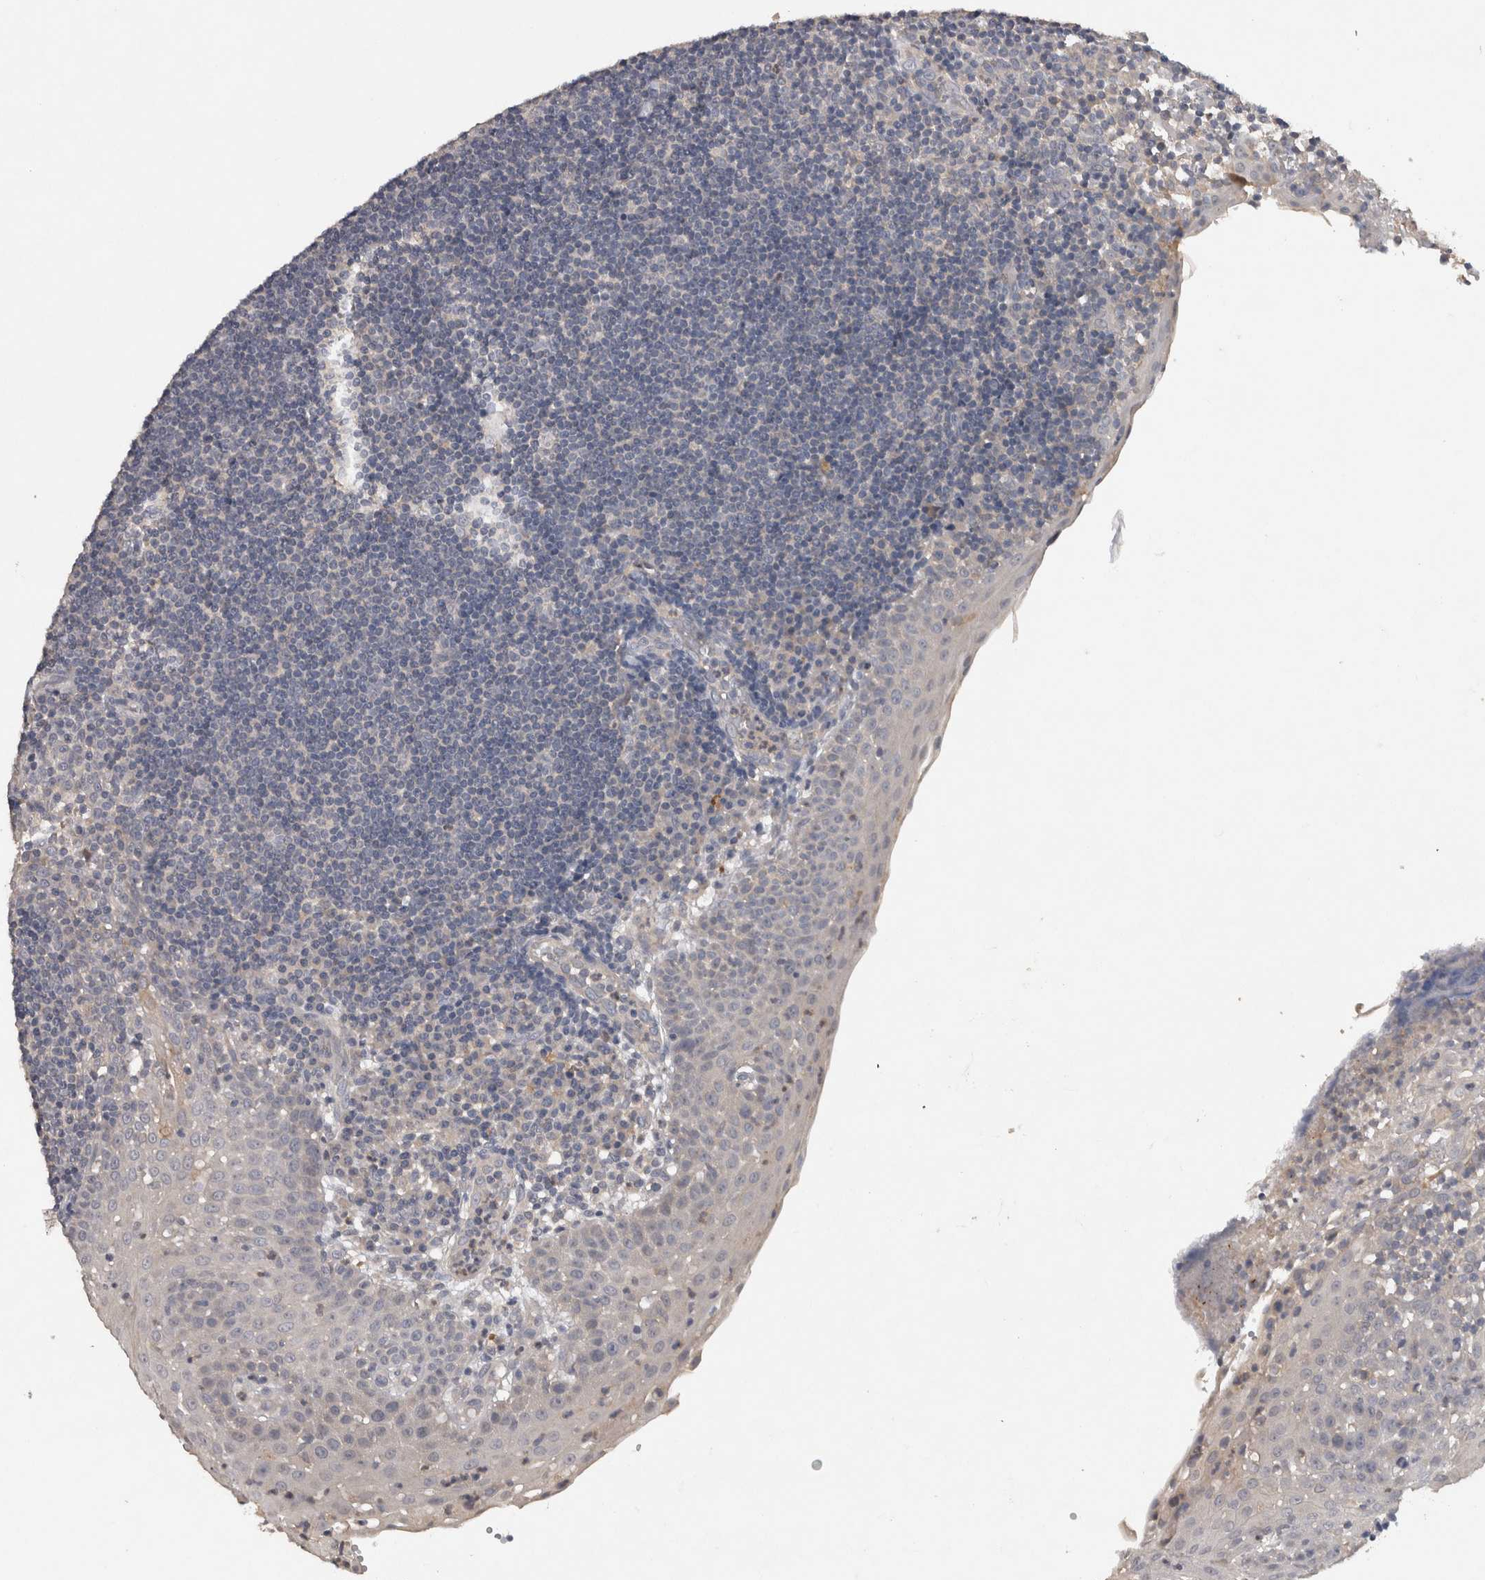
{"staining": {"intensity": "negative", "quantity": "none", "location": "none"}, "tissue": "tonsil", "cell_type": "Germinal center cells", "image_type": "normal", "snomed": [{"axis": "morphology", "description": "Normal tissue, NOS"}, {"axis": "topography", "description": "Tonsil"}], "caption": "Immunohistochemical staining of normal tonsil displays no significant positivity in germinal center cells.", "gene": "HEXD", "patient": {"sex": "female", "age": 40}}